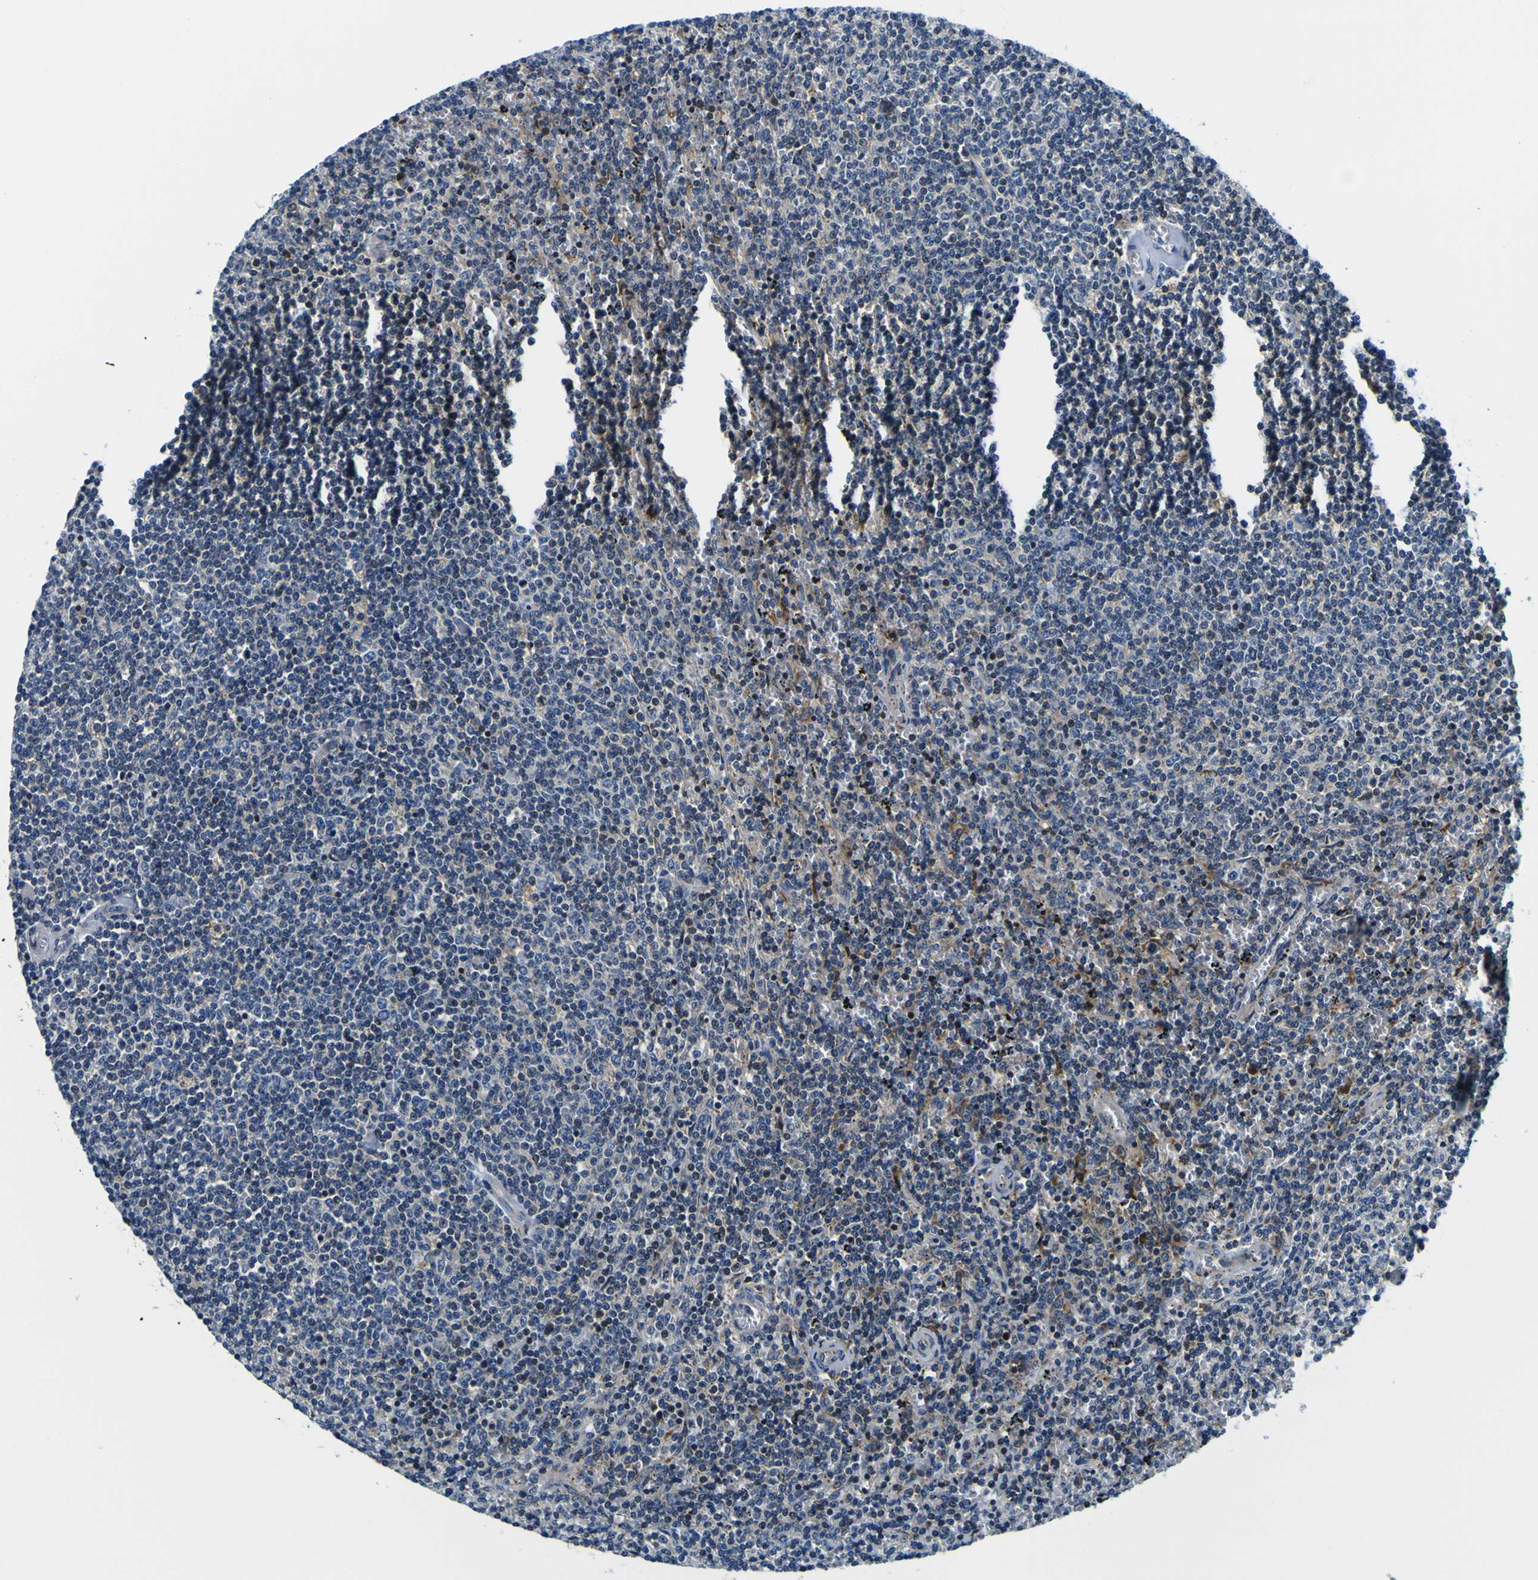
{"staining": {"intensity": "weak", "quantity": "<25%", "location": "cytoplasmic/membranous"}, "tissue": "lymphoma", "cell_type": "Tumor cells", "image_type": "cancer", "snomed": [{"axis": "morphology", "description": "Malignant lymphoma, non-Hodgkin's type, Low grade"}, {"axis": "topography", "description": "Spleen"}], "caption": "Immunohistochemistry histopathology image of neoplastic tissue: human low-grade malignant lymphoma, non-Hodgkin's type stained with DAB displays no significant protein staining in tumor cells. (DAB (3,3'-diaminobenzidine) IHC, high magnification).", "gene": "NLRP3", "patient": {"sex": "female", "age": 50}}